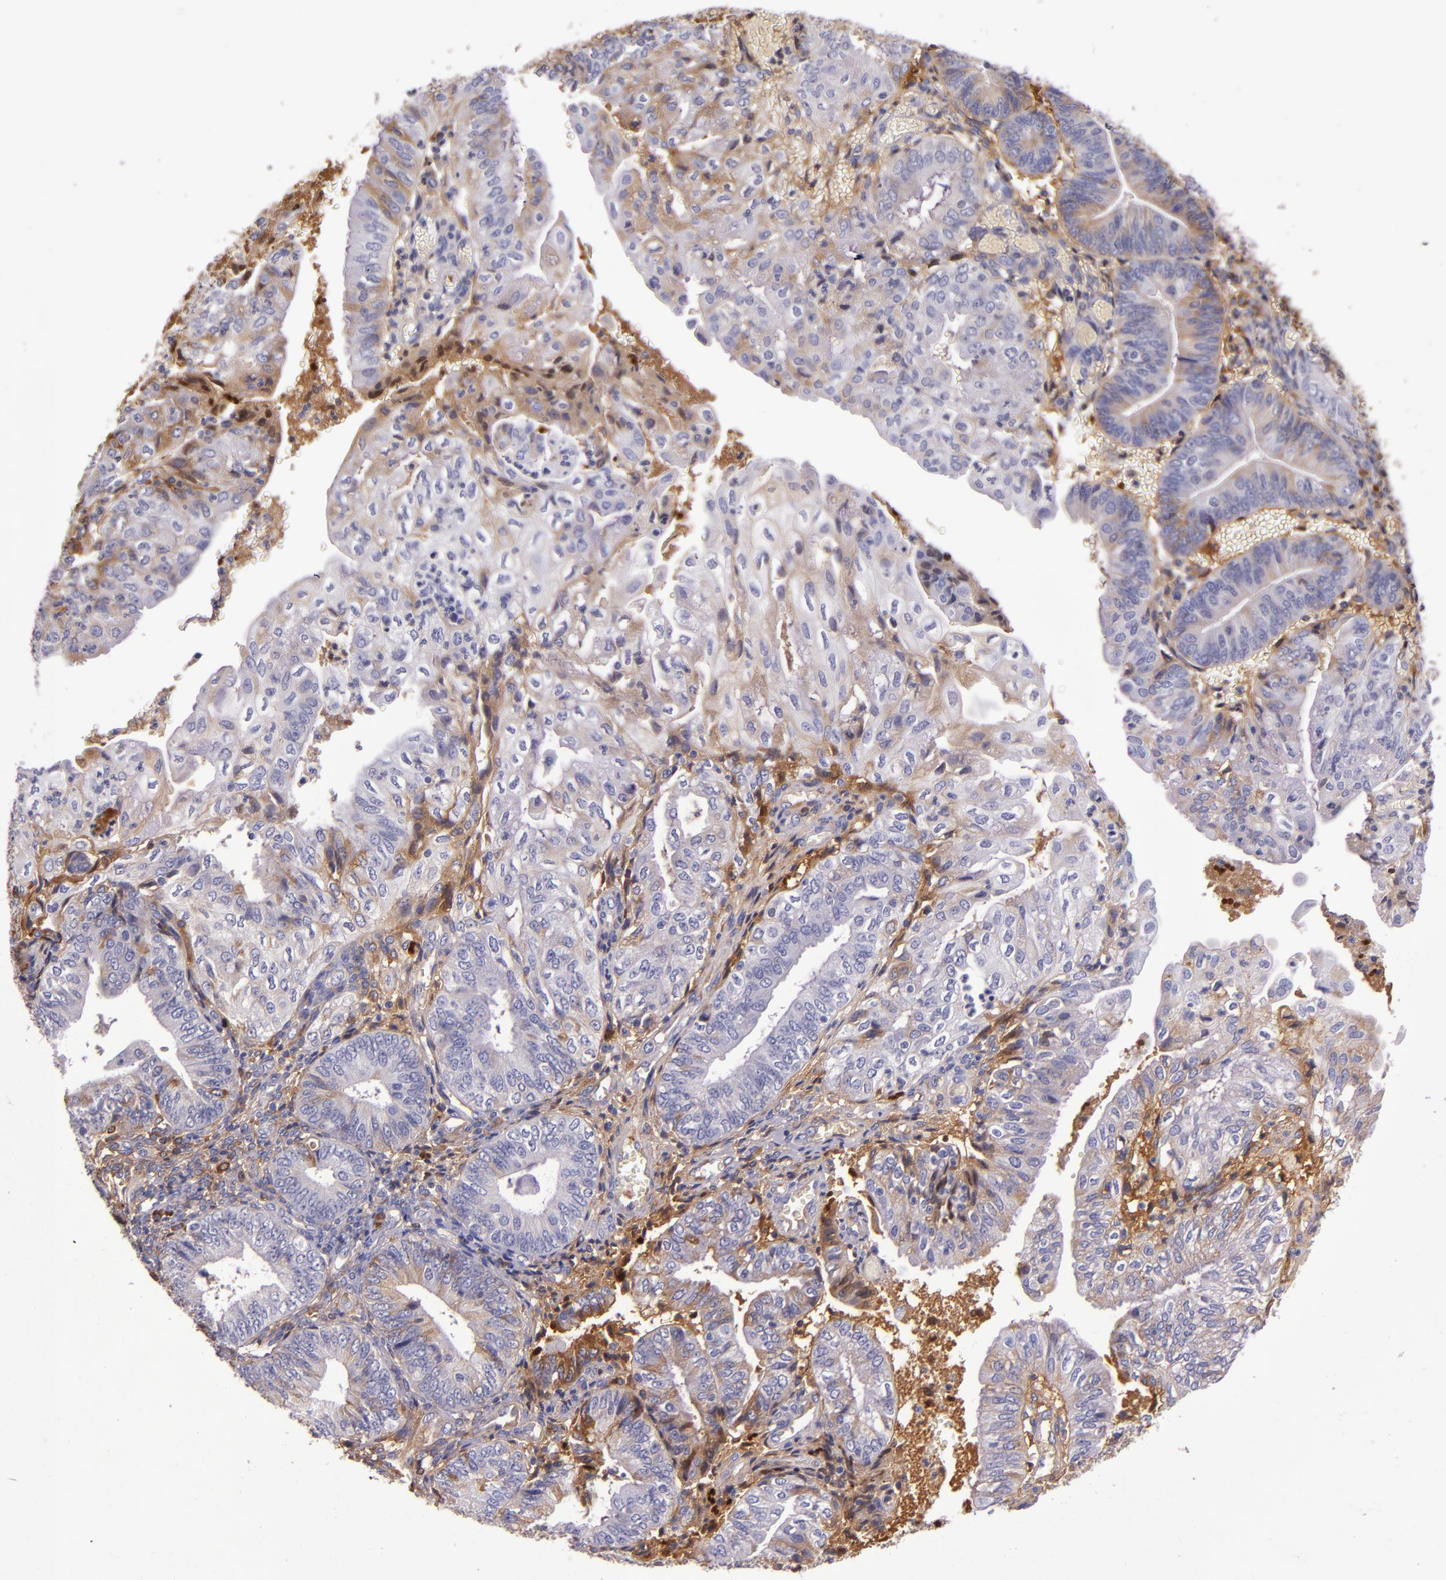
{"staining": {"intensity": "moderate", "quantity": "25%-75%", "location": "cytoplasmic/membranous"}, "tissue": "endometrial cancer", "cell_type": "Tumor cells", "image_type": "cancer", "snomed": [{"axis": "morphology", "description": "Adenocarcinoma, NOS"}, {"axis": "topography", "description": "Endometrium"}], "caption": "Protein positivity by immunohistochemistry reveals moderate cytoplasmic/membranous positivity in about 25%-75% of tumor cells in endometrial cancer. (brown staining indicates protein expression, while blue staining denotes nuclei).", "gene": "CLEC3B", "patient": {"sex": "female", "age": 55}}